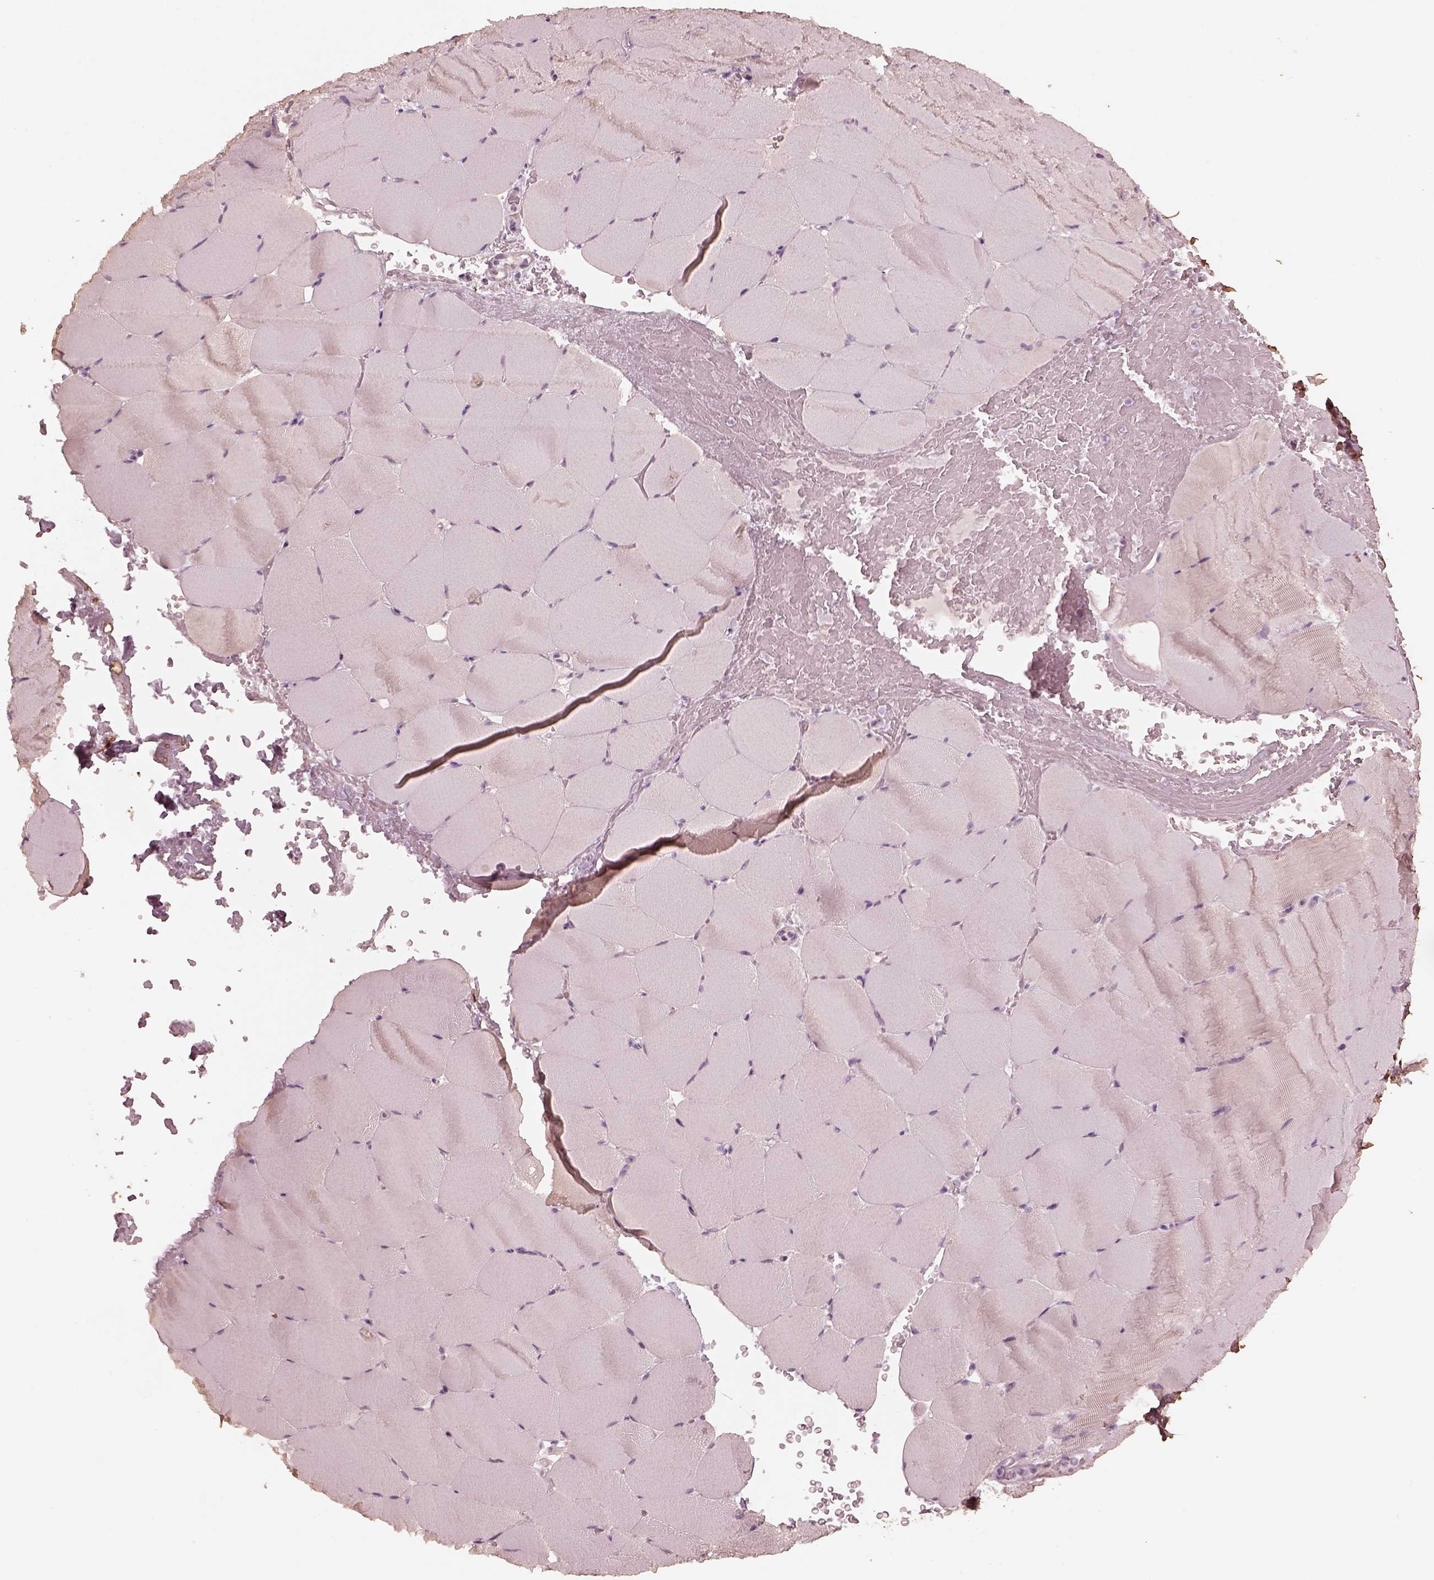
{"staining": {"intensity": "negative", "quantity": "none", "location": "none"}, "tissue": "skeletal muscle", "cell_type": "Myocytes", "image_type": "normal", "snomed": [{"axis": "morphology", "description": "Normal tissue, NOS"}, {"axis": "topography", "description": "Skeletal muscle"}], "caption": "The photomicrograph shows no significant positivity in myocytes of skeletal muscle. (DAB IHC, high magnification).", "gene": "ADRB3", "patient": {"sex": "female", "age": 37}}